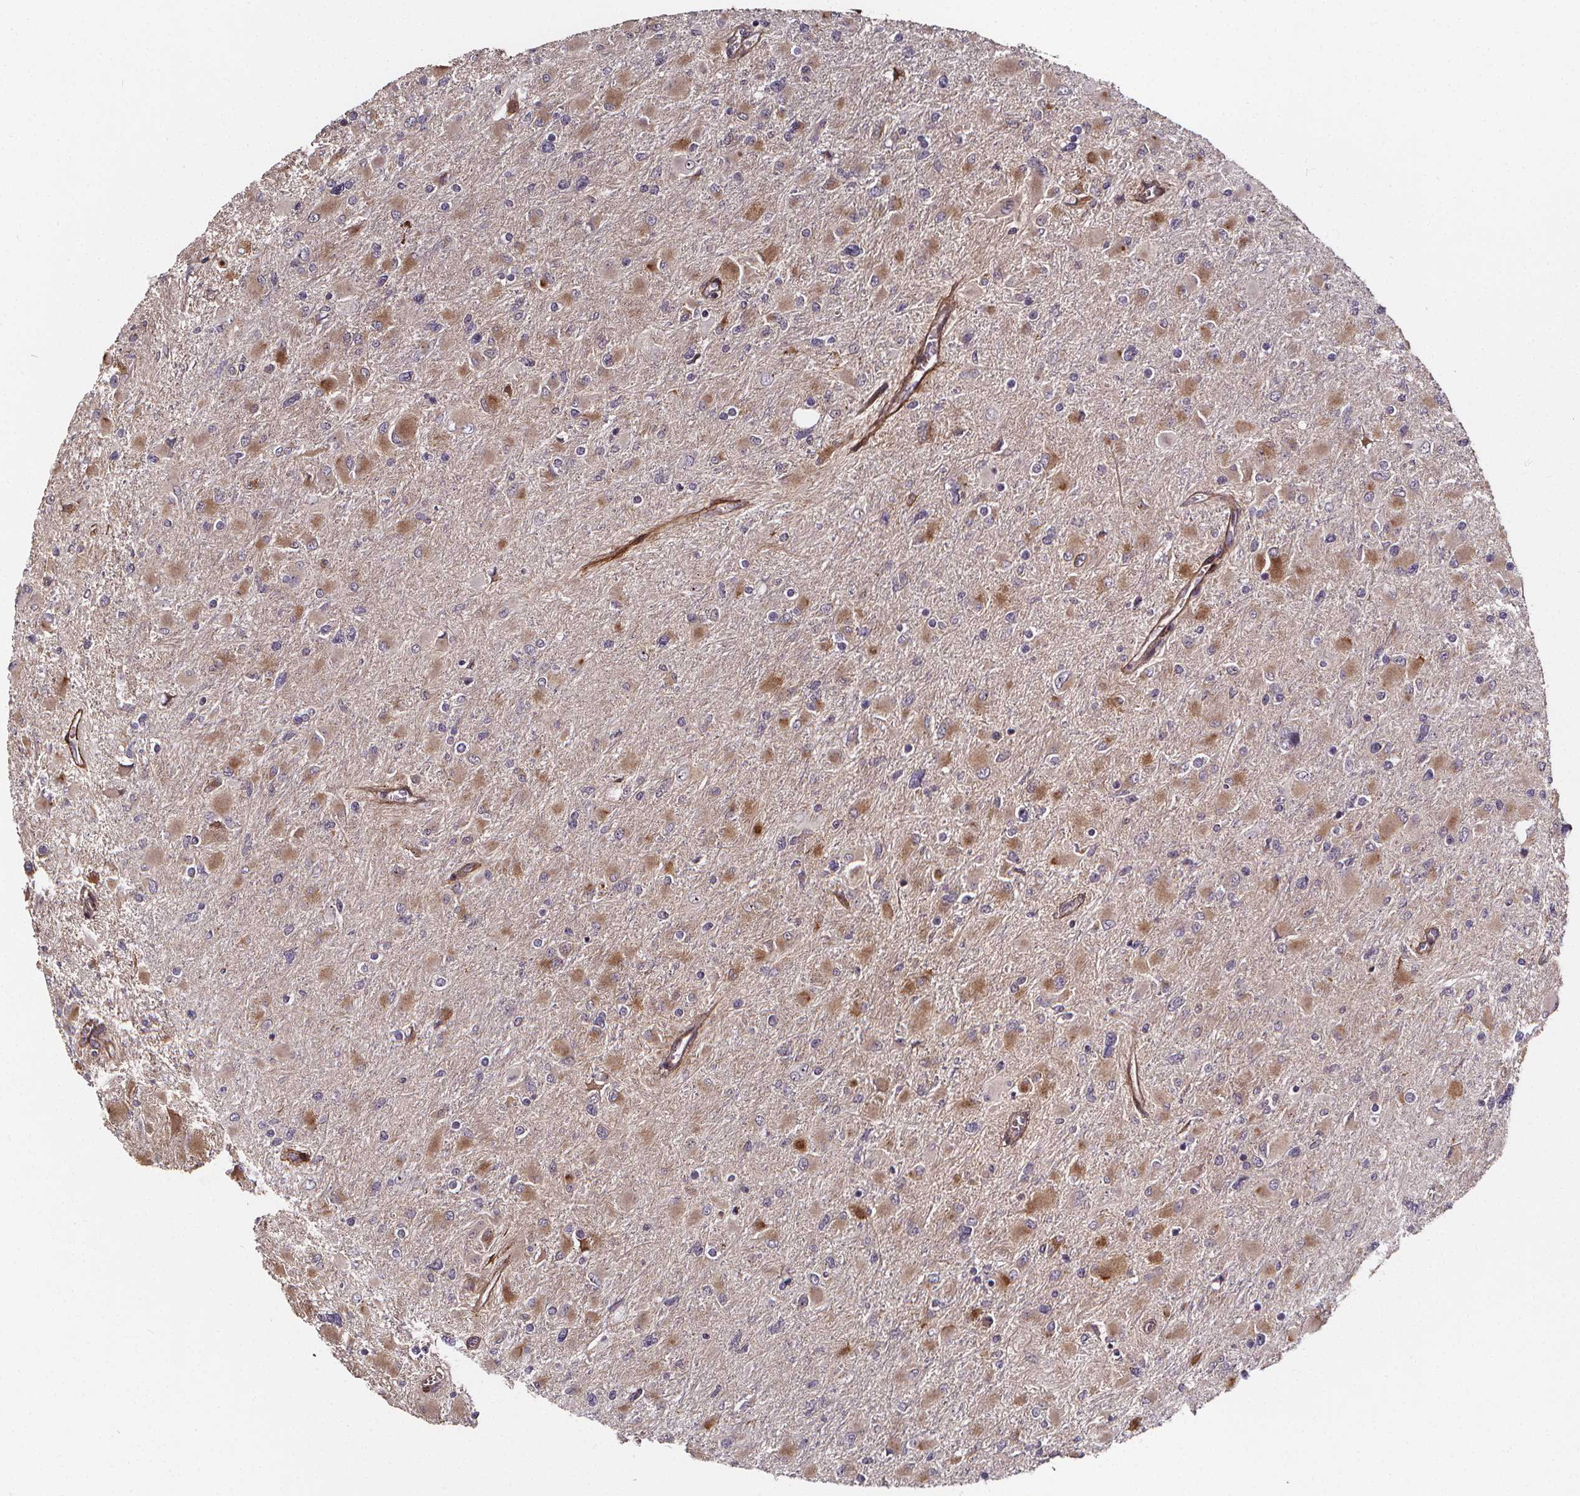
{"staining": {"intensity": "negative", "quantity": "none", "location": "none"}, "tissue": "glioma", "cell_type": "Tumor cells", "image_type": "cancer", "snomed": [{"axis": "morphology", "description": "Glioma, malignant, High grade"}, {"axis": "topography", "description": "Cerebral cortex"}], "caption": "DAB (3,3'-diaminobenzidine) immunohistochemical staining of glioma displays no significant positivity in tumor cells.", "gene": "AEBP1", "patient": {"sex": "female", "age": 36}}